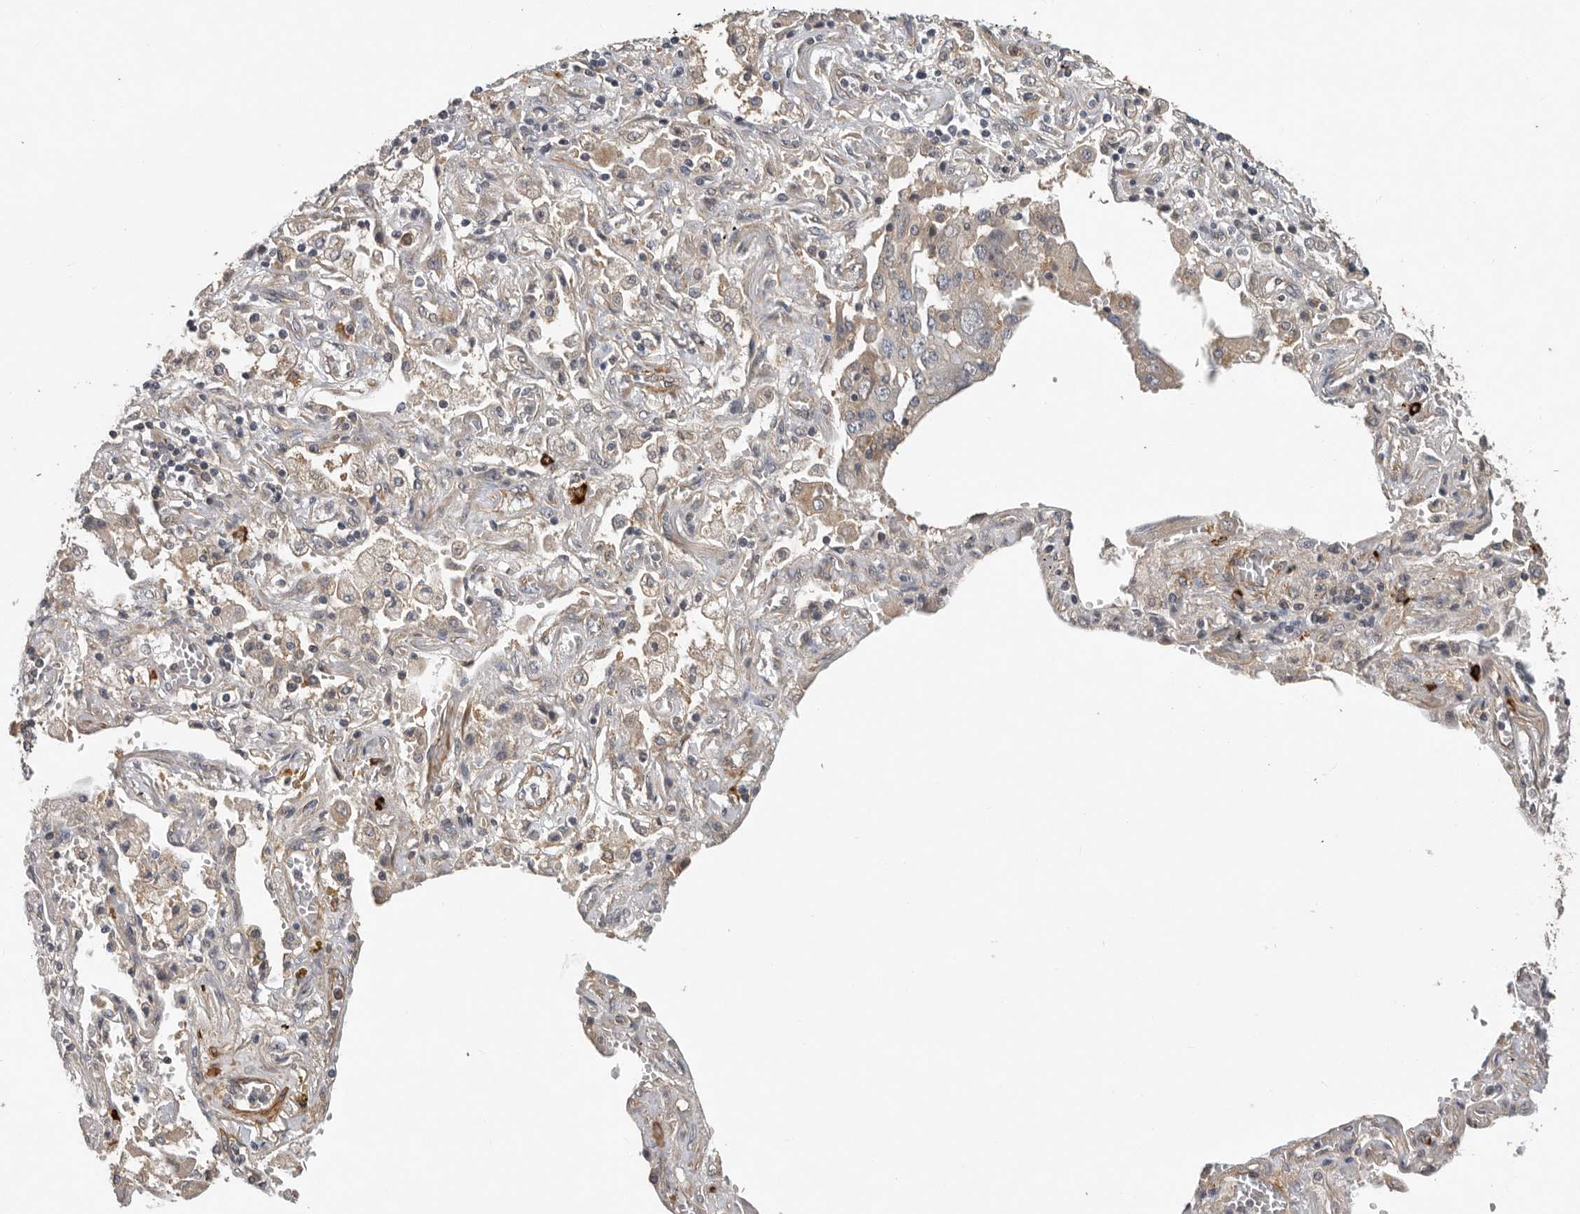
{"staining": {"intensity": "weak", "quantity": "25%-75%", "location": "cytoplasmic/membranous"}, "tissue": "lung cancer", "cell_type": "Tumor cells", "image_type": "cancer", "snomed": [{"axis": "morphology", "description": "Adenocarcinoma, NOS"}, {"axis": "topography", "description": "Lung"}], "caption": "The histopathology image shows staining of adenocarcinoma (lung), revealing weak cytoplasmic/membranous protein positivity (brown color) within tumor cells.", "gene": "RNF157", "patient": {"sex": "female", "age": 65}}